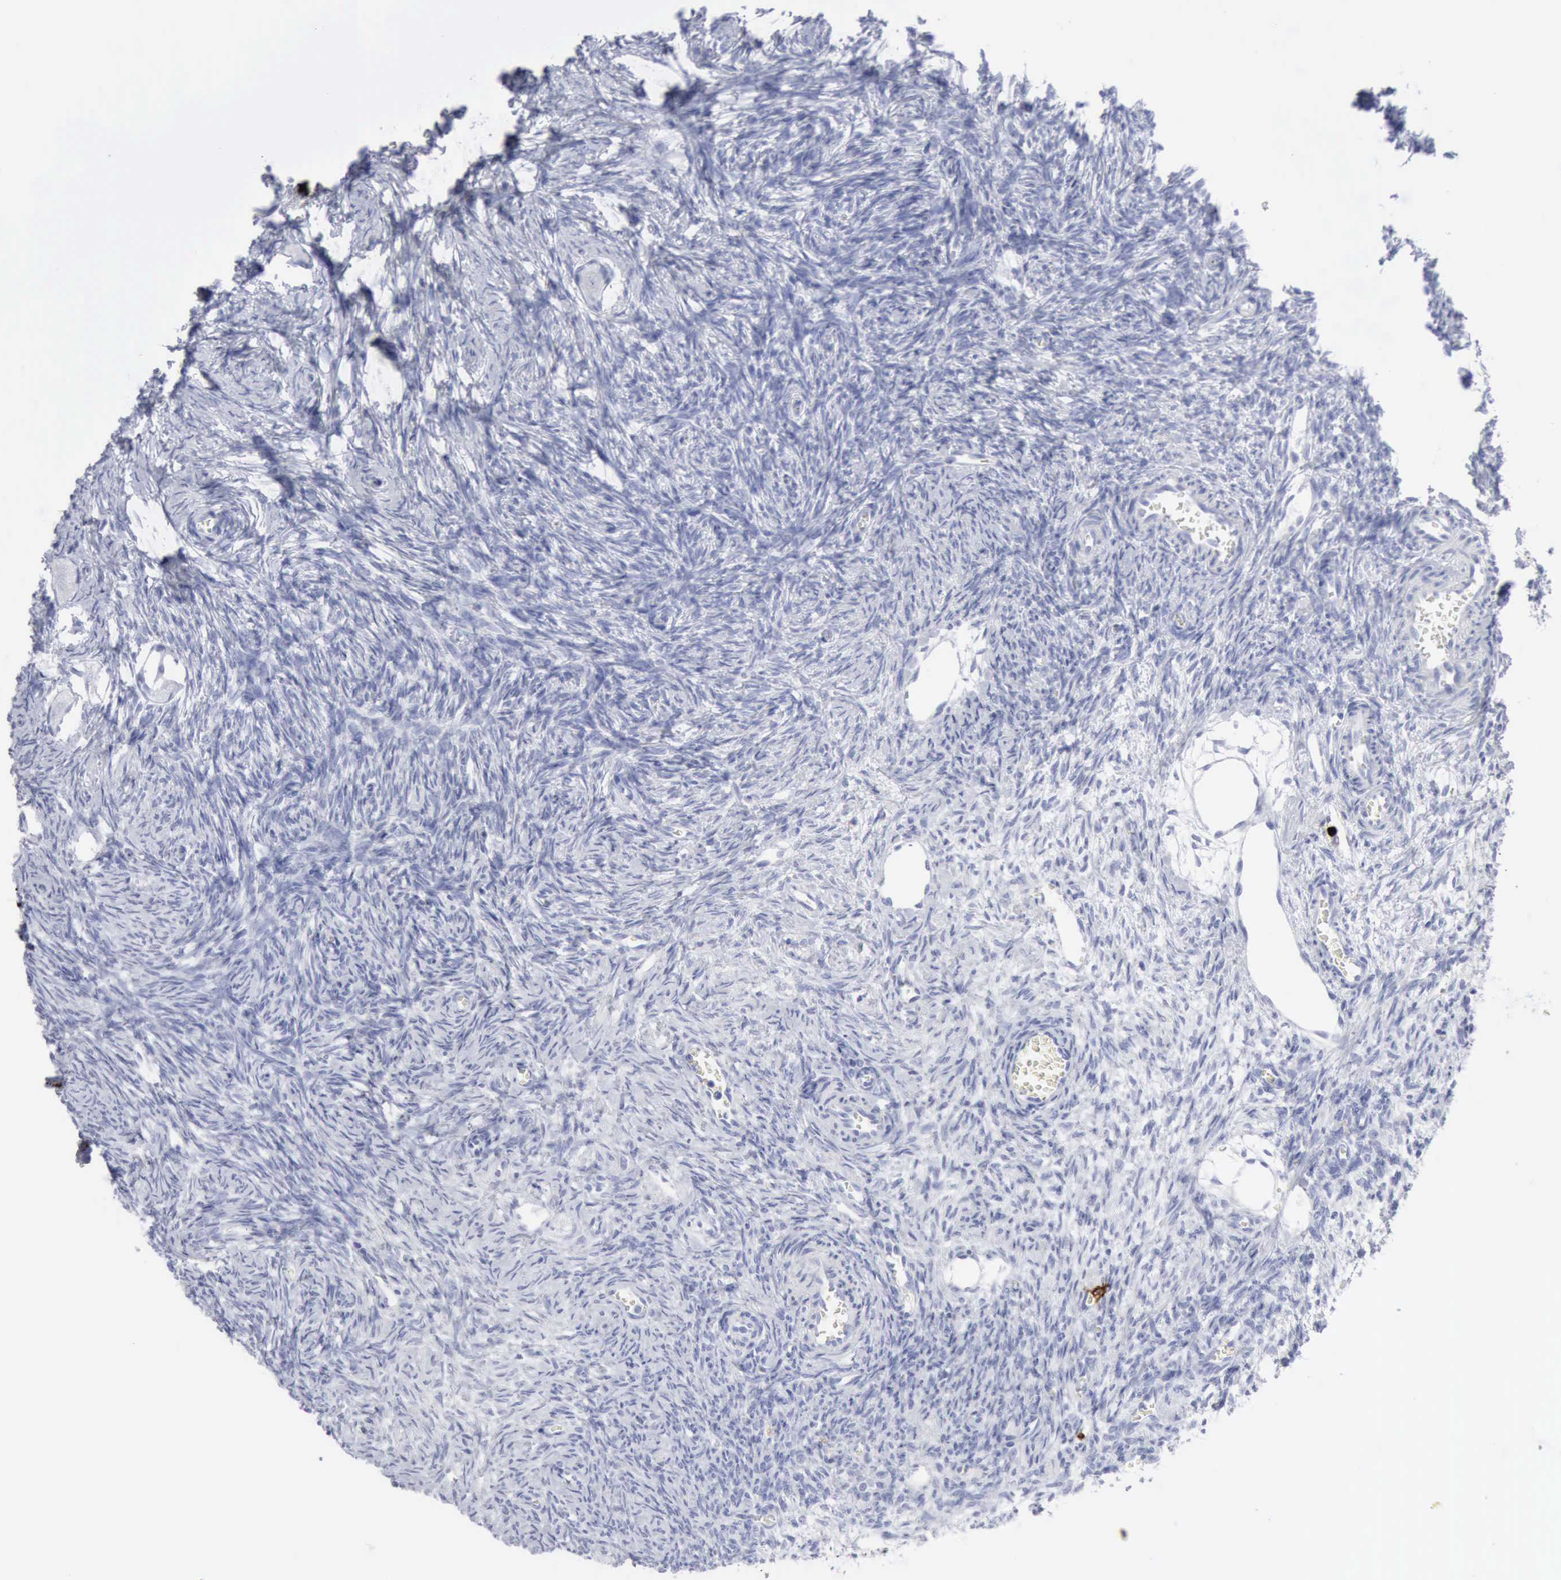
{"staining": {"intensity": "negative", "quantity": "none", "location": "none"}, "tissue": "ovary", "cell_type": "Follicle cells", "image_type": "normal", "snomed": [{"axis": "morphology", "description": "Normal tissue, NOS"}, {"axis": "topography", "description": "Ovary"}], "caption": "IHC histopathology image of benign ovary stained for a protein (brown), which reveals no staining in follicle cells.", "gene": "CMA1", "patient": {"sex": "female", "age": 27}}